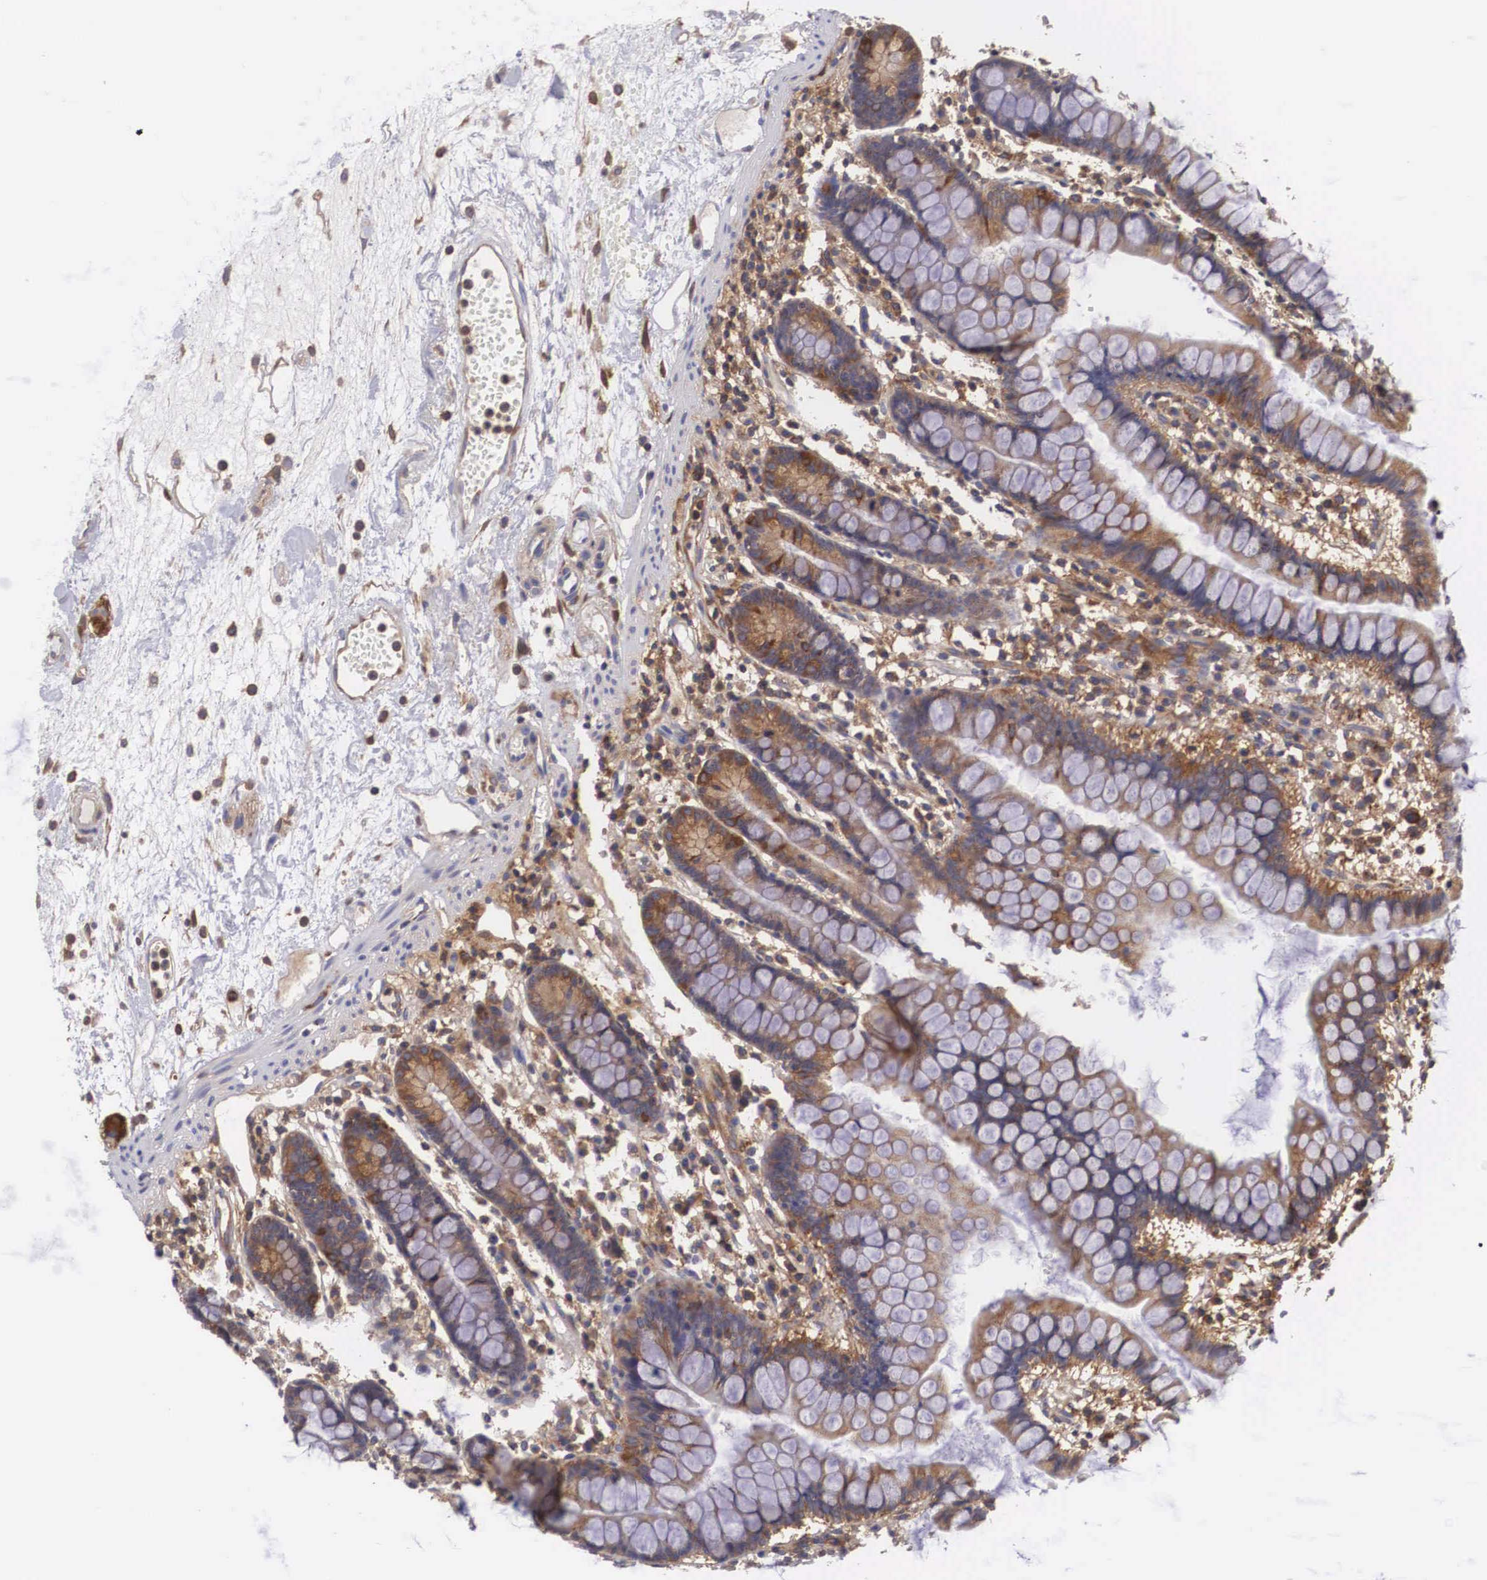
{"staining": {"intensity": "moderate", "quantity": ">75%", "location": "cytoplasmic/membranous"}, "tissue": "small intestine", "cell_type": "Glandular cells", "image_type": "normal", "snomed": [{"axis": "morphology", "description": "Normal tissue, NOS"}, {"axis": "topography", "description": "Small intestine"}], "caption": "This micrograph shows unremarkable small intestine stained with immunohistochemistry to label a protein in brown. The cytoplasmic/membranous of glandular cells show moderate positivity for the protein. Nuclei are counter-stained blue.", "gene": "GRIPAP1", "patient": {"sex": "female", "age": 51}}